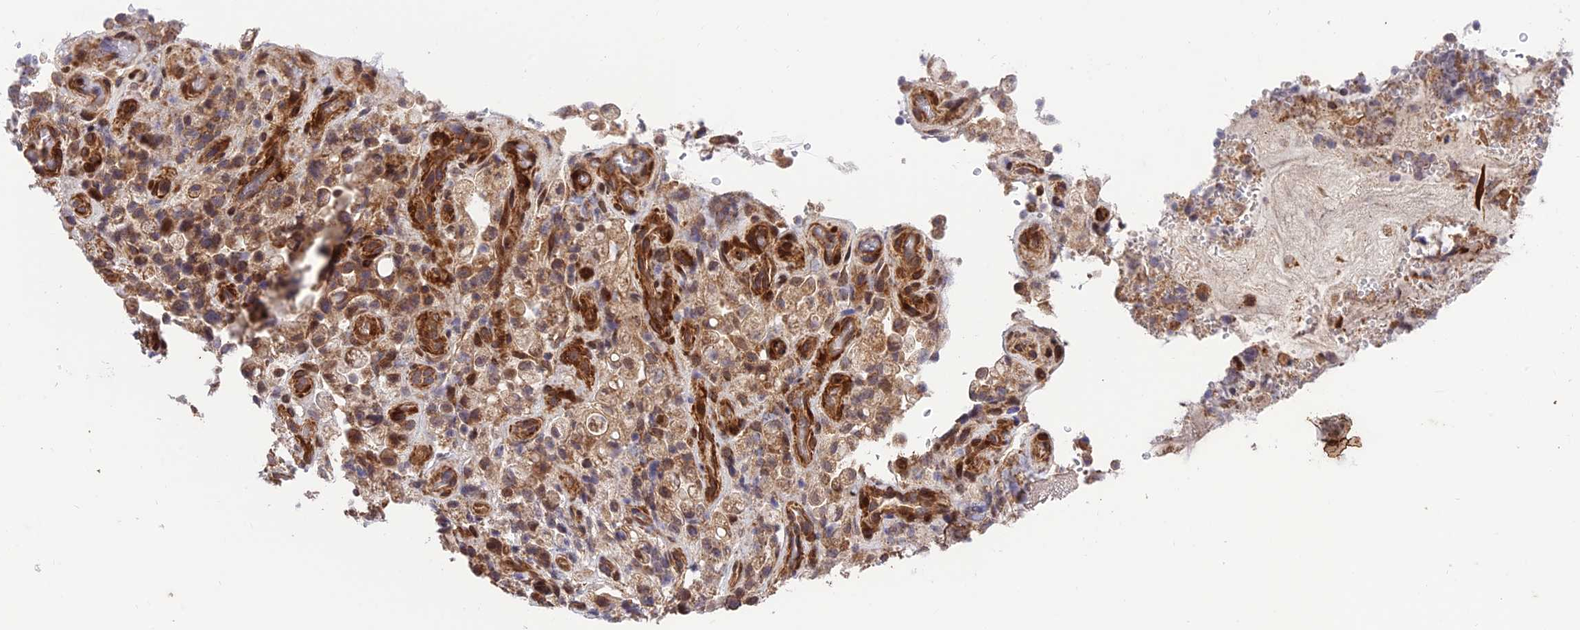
{"staining": {"intensity": "moderate", "quantity": ">75%", "location": "cytoplasmic/membranous"}, "tissue": "stomach cancer", "cell_type": "Tumor cells", "image_type": "cancer", "snomed": [{"axis": "morphology", "description": "Adenocarcinoma, NOS"}, {"axis": "topography", "description": "Stomach"}], "caption": "IHC (DAB) staining of adenocarcinoma (stomach) demonstrates moderate cytoplasmic/membranous protein positivity in about >75% of tumor cells. (IHC, brightfield microscopy, high magnification).", "gene": "PLEKHG2", "patient": {"sex": "female", "age": 60}}